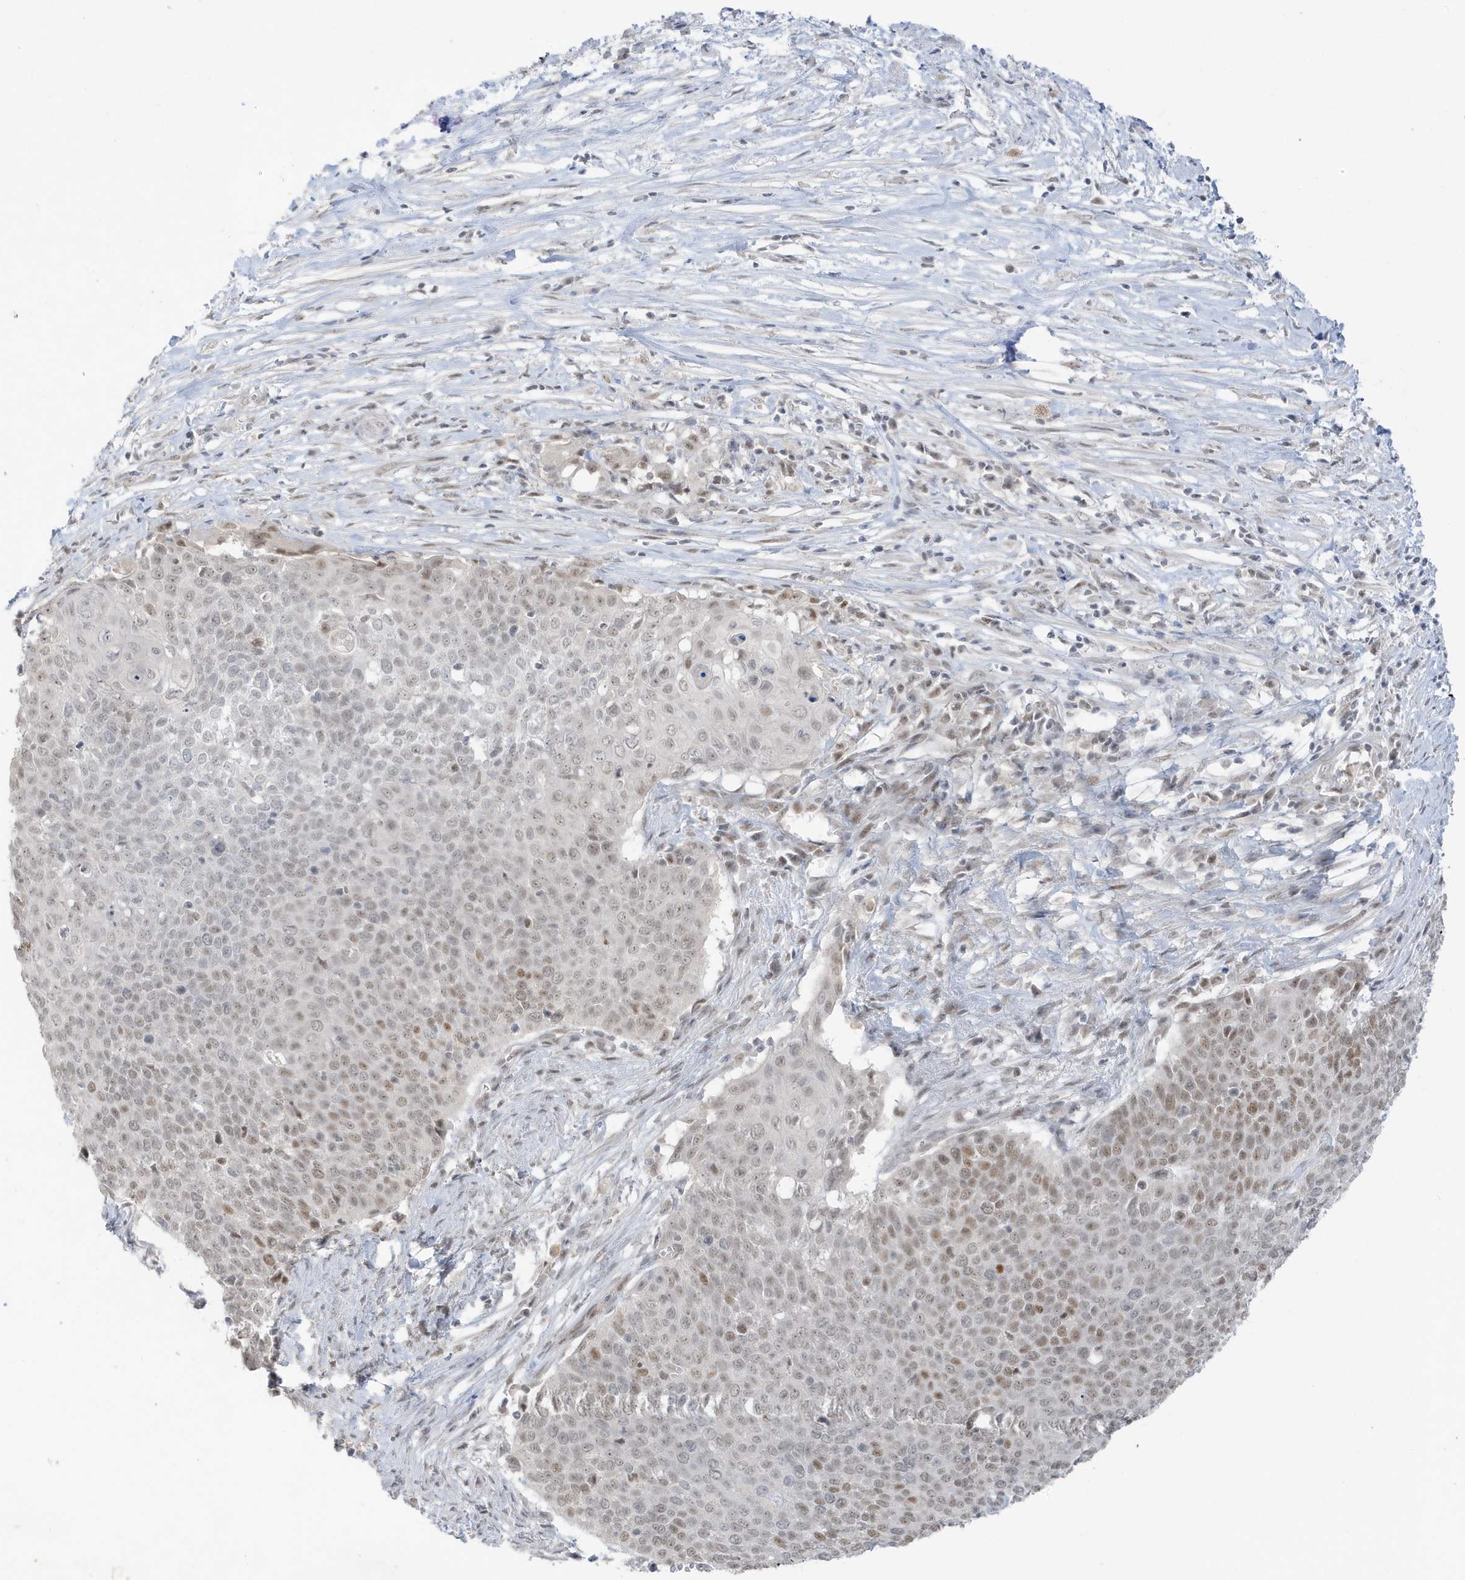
{"staining": {"intensity": "moderate", "quantity": "<25%", "location": "nuclear"}, "tissue": "cervical cancer", "cell_type": "Tumor cells", "image_type": "cancer", "snomed": [{"axis": "morphology", "description": "Squamous cell carcinoma, NOS"}, {"axis": "topography", "description": "Cervix"}], "caption": "Moderate nuclear positivity is seen in about <25% of tumor cells in cervical cancer. The protein of interest is stained brown, and the nuclei are stained in blue (DAB (3,3'-diaminobenzidine) IHC with brightfield microscopy, high magnification).", "gene": "MSL3", "patient": {"sex": "female", "age": 39}}